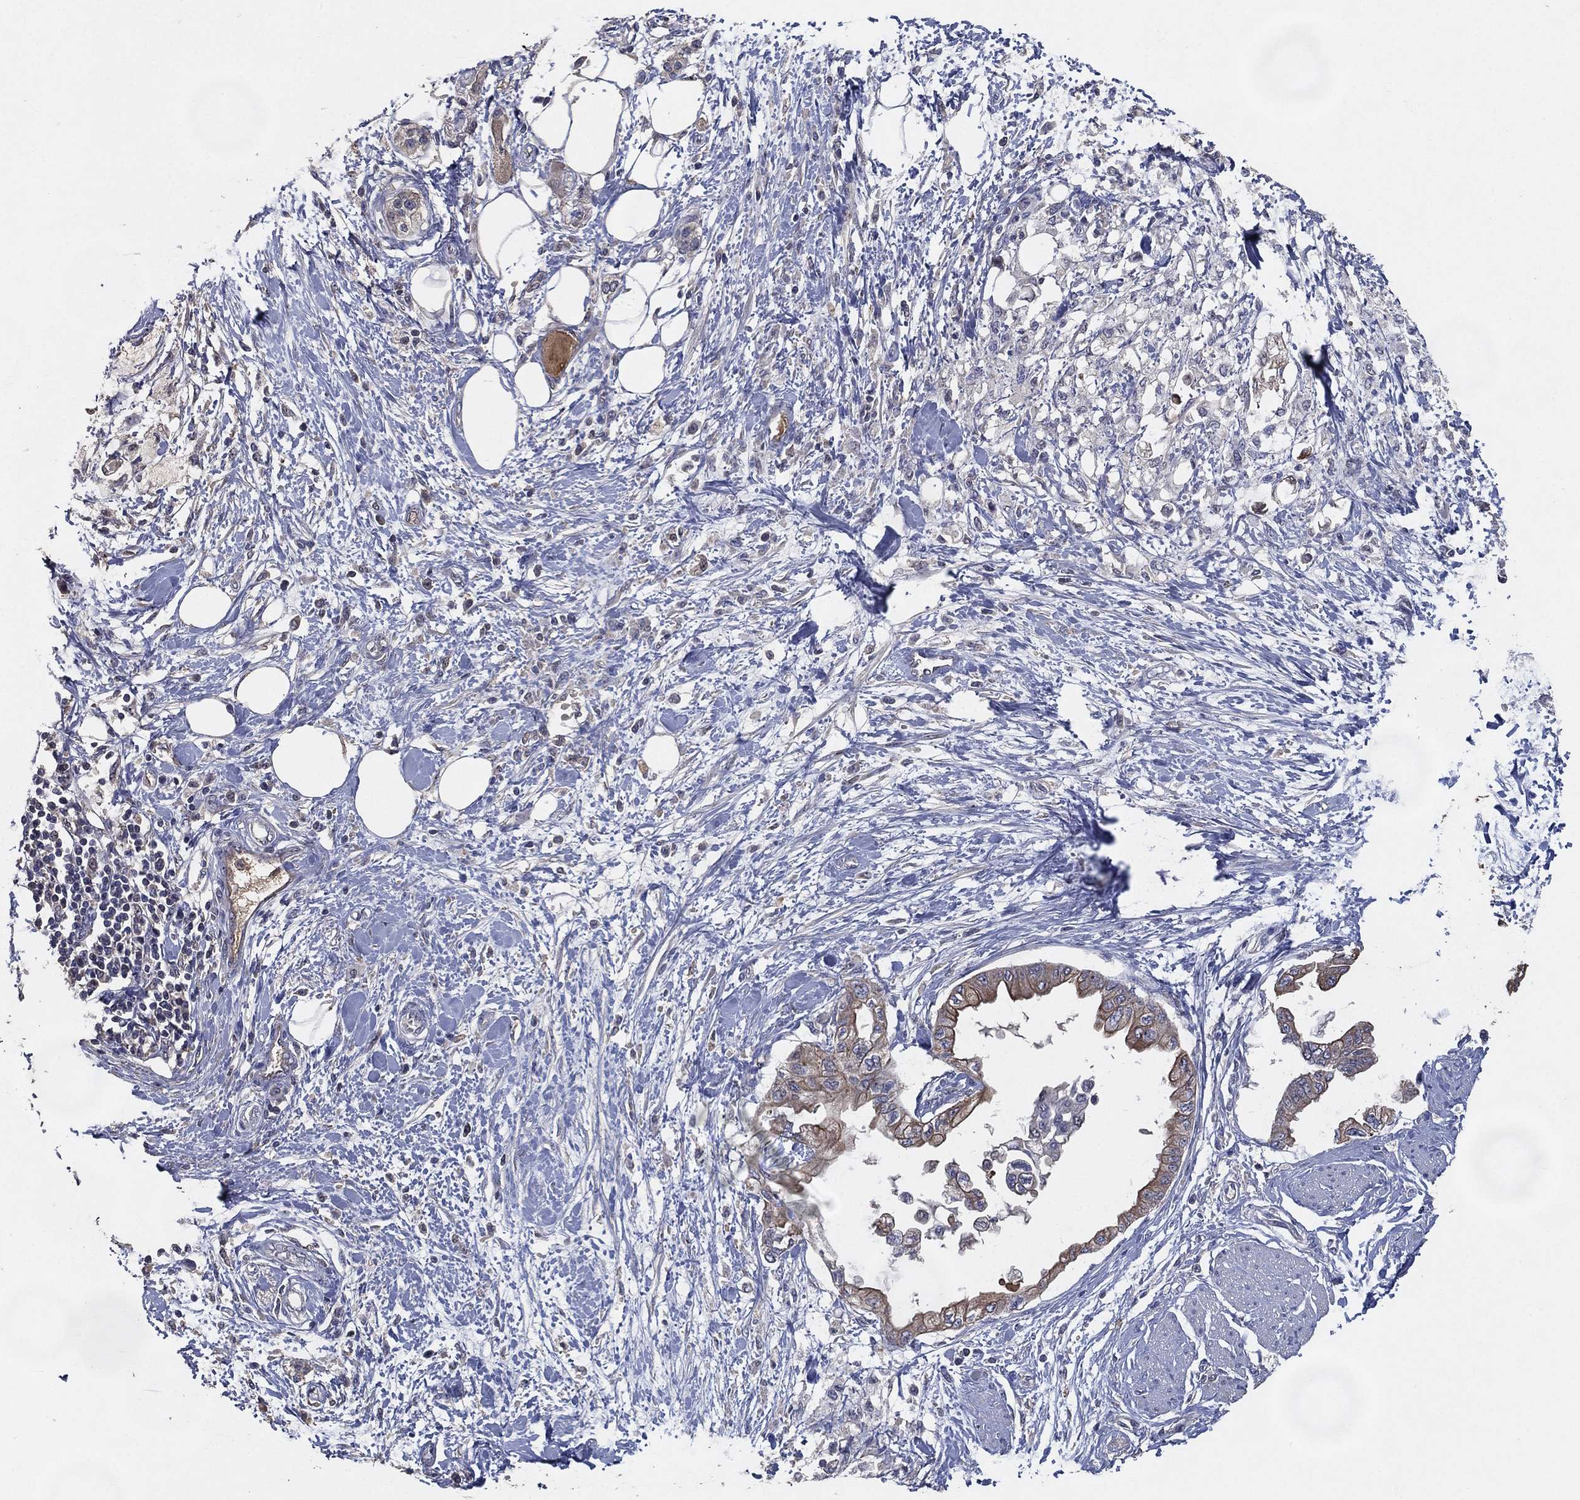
{"staining": {"intensity": "moderate", "quantity": "<25%", "location": "cytoplasmic/membranous"}, "tissue": "pancreatic cancer", "cell_type": "Tumor cells", "image_type": "cancer", "snomed": [{"axis": "morphology", "description": "Normal tissue, NOS"}, {"axis": "morphology", "description": "Adenocarcinoma, NOS"}, {"axis": "topography", "description": "Pancreas"}, {"axis": "topography", "description": "Duodenum"}], "caption": "This micrograph shows pancreatic adenocarcinoma stained with IHC to label a protein in brown. The cytoplasmic/membranous of tumor cells show moderate positivity for the protein. Nuclei are counter-stained blue.", "gene": "EFNA1", "patient": {"sex": "female", "age": 60}}